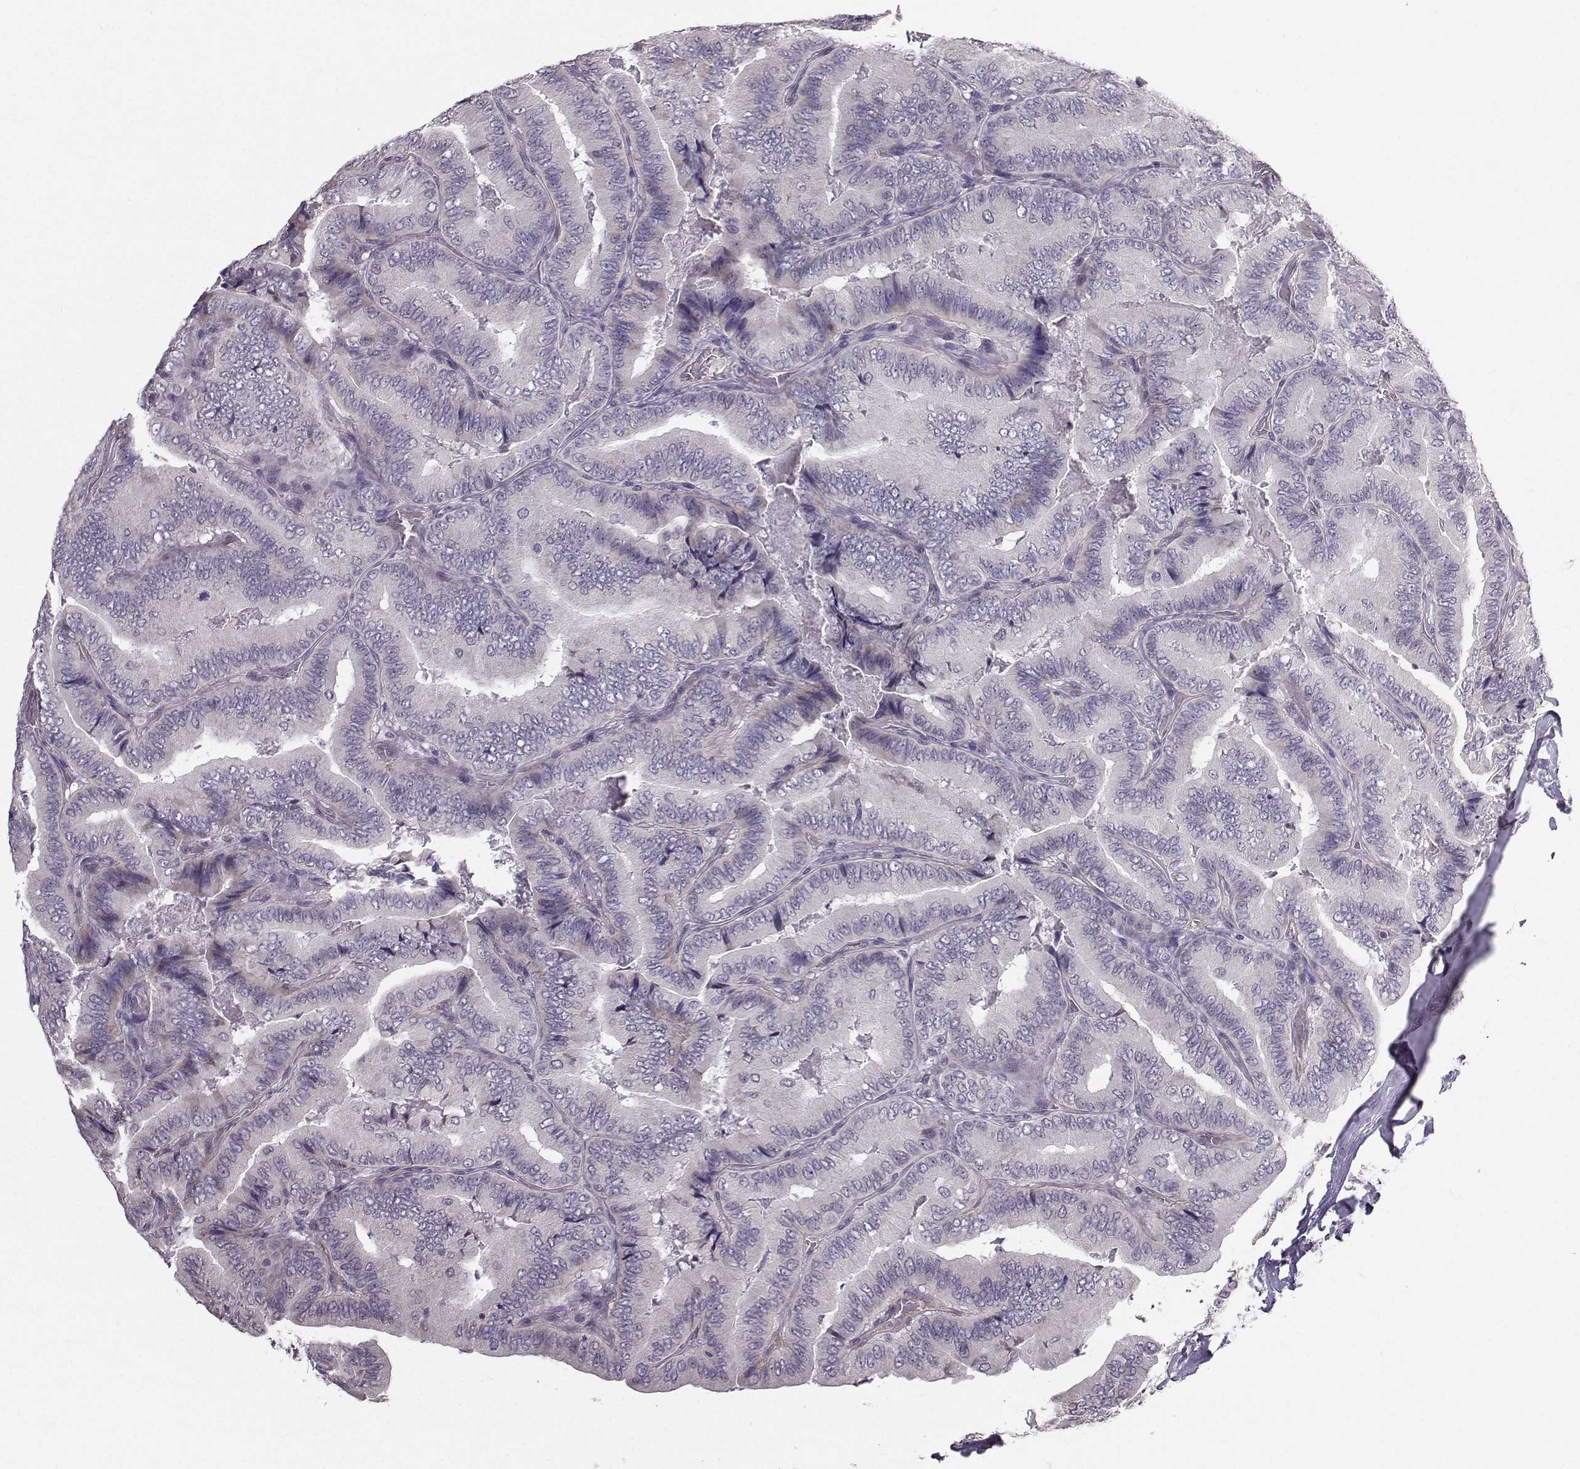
{"staining": {"intensity": "negative", "quantity": "none", "location": "none"}, "tissue": "thyroid cancer", "cell_type": "Tumor cells", "image_type": "cancer", "snomed": [{"axis": "morphology", "description": "Papillary adenocarcinoma, NOS"}, {"axis": "topography", "description": "Thyroid gland"}], "caption": "Tumor cells show no significant protein expression in thyroid cancer. (Brightfield microscopy of DAB immunohistochemistry (IHC) at high magnification).", "gene": "TSPYL5", "patient": {"sex": "male", "age": 61}}